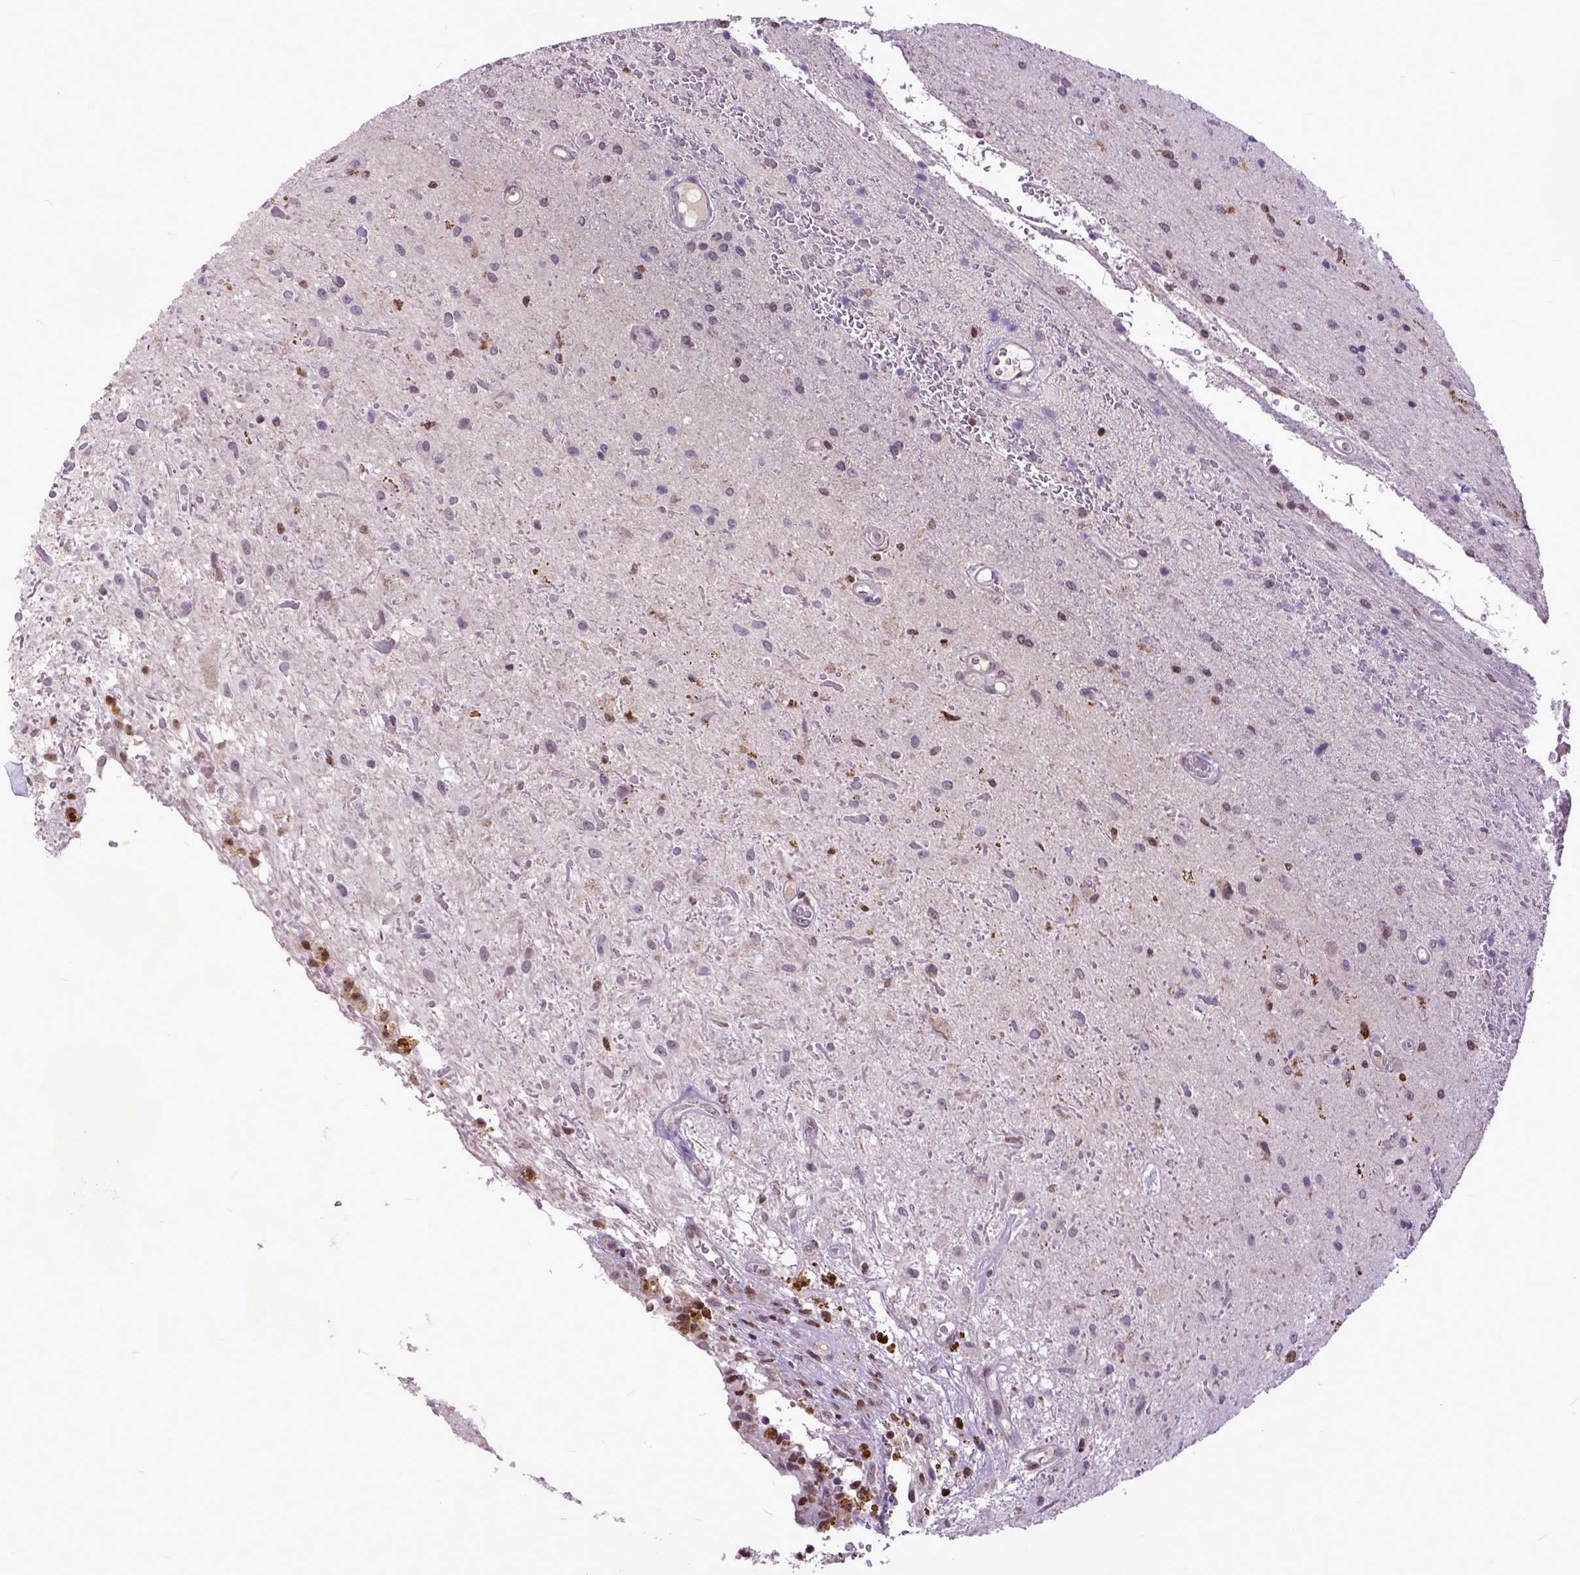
{"staining": {"intensity": "moderate", "quantity": "<25%", "location": "nuclear"}, "tissue": "glioma", "cell_type": "Tumor cells", "image_type": "cancer", "snomed": [{"axis": "morphology", "description": "Glioma, malignant, Low grade"}, {"axis": "topography", "description": "Cerebellum"}], "caption": "A high-resolution micrograph shows IHC staining of malignant glioma (low-grade), which exhibits moderate nuclear expression in about <25% of tumor cells. (Stains: DAB (3,3'-diaminobenzidine) in brown, nuclei in blue, Microscopy: brightfield microscopy at high magnification).", "gene": "RCC2", "patient": {"sex": "female", "age": 14}}